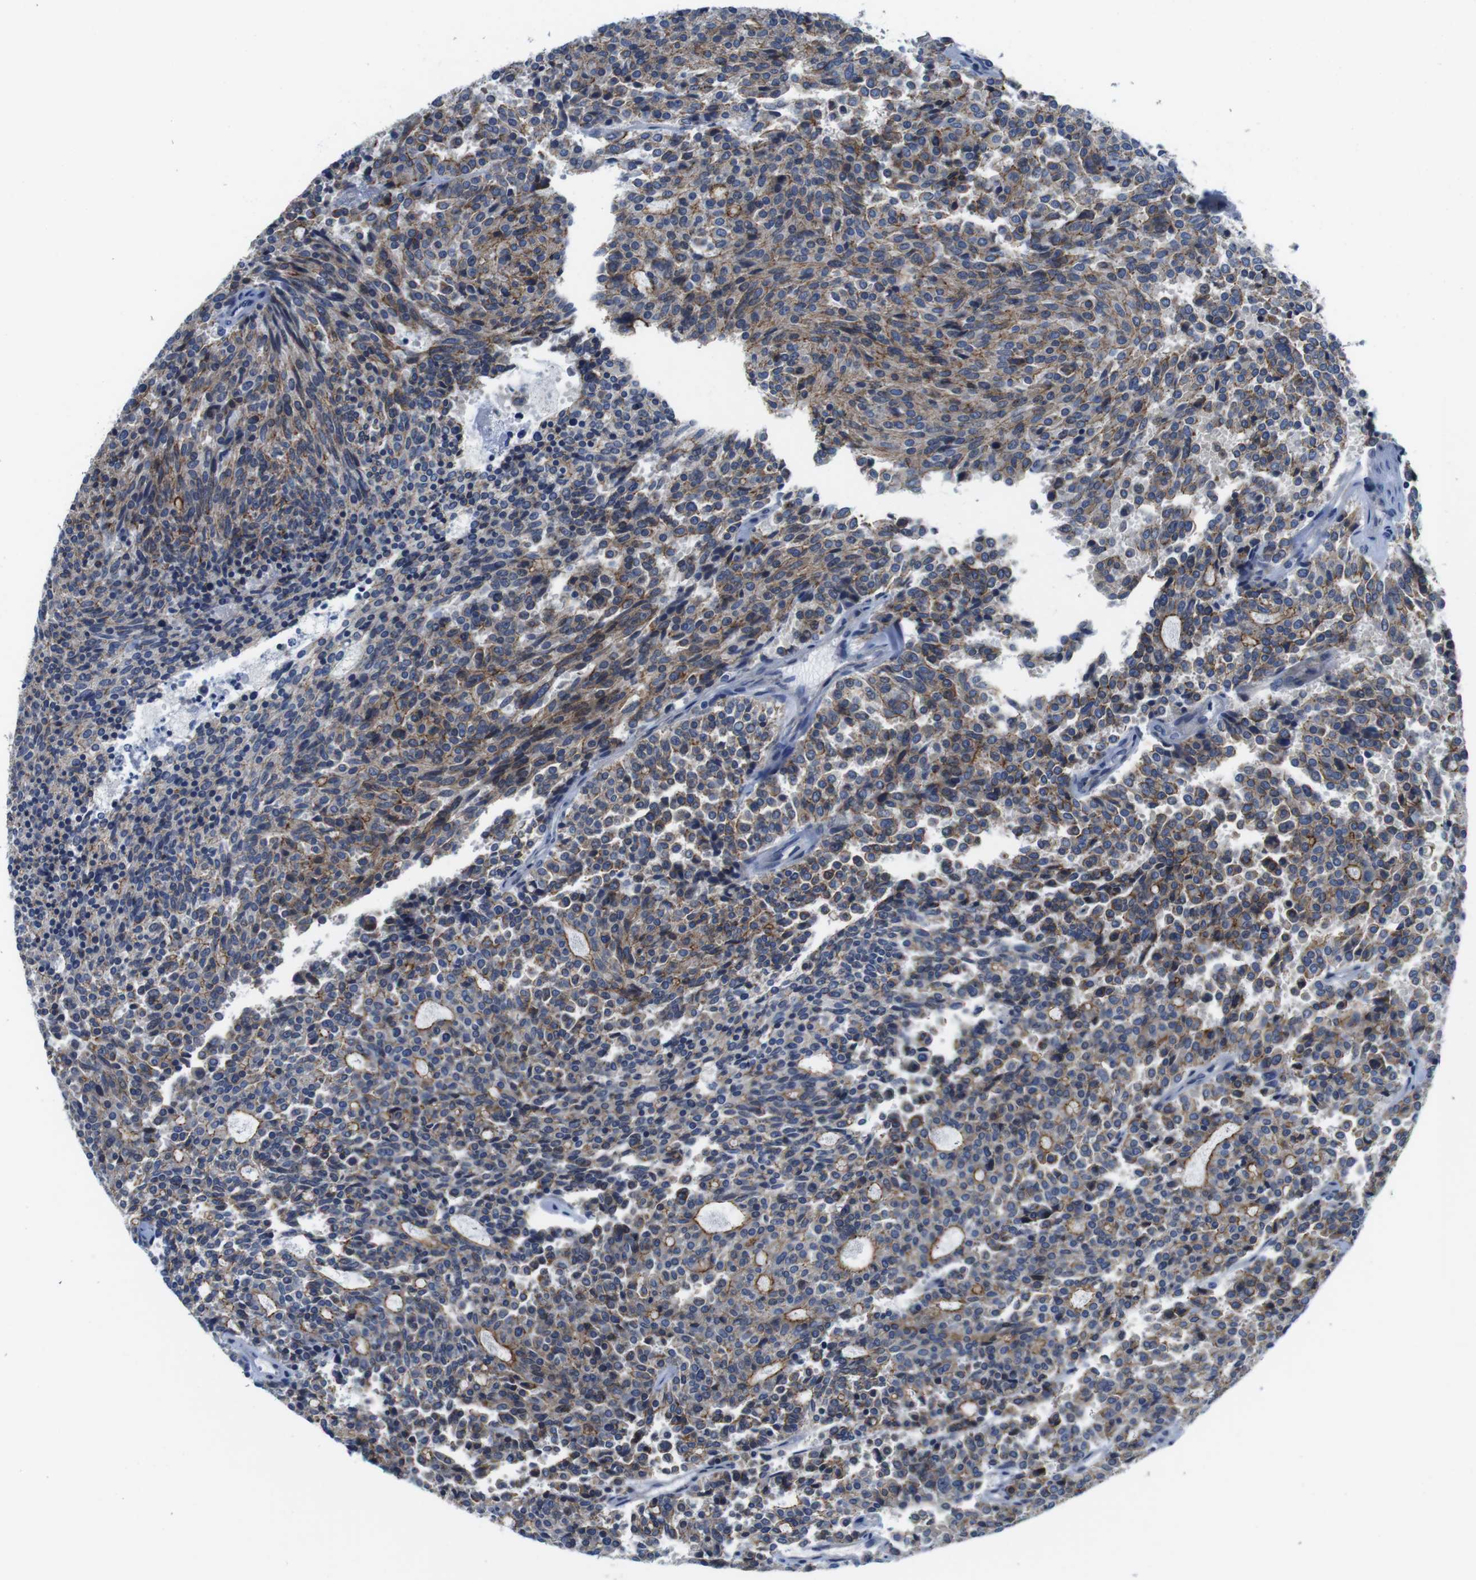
{"staining": {"intensity": "moderate", "quantity": "25%-75%", "location": "cytoplasmic/membranous"}, "tissue": "carcinoid", "cell_type": "Tumor cells", "image_type": "cancer", "snomed": [{"axis": "morphology", "description": "Carcinoid, malignant, NOS"}, {"axis": "topography", "description": "Pancreas"}], "caption": "Immunohistochemistry (IHC) of malignant carcinoid reveals medium levels of moderate cytoplasmic/membranous expression in about 25%-75% of tumor cells.", "gene": "SCRIB", "patient": {"sex": "female", "age": 54}}